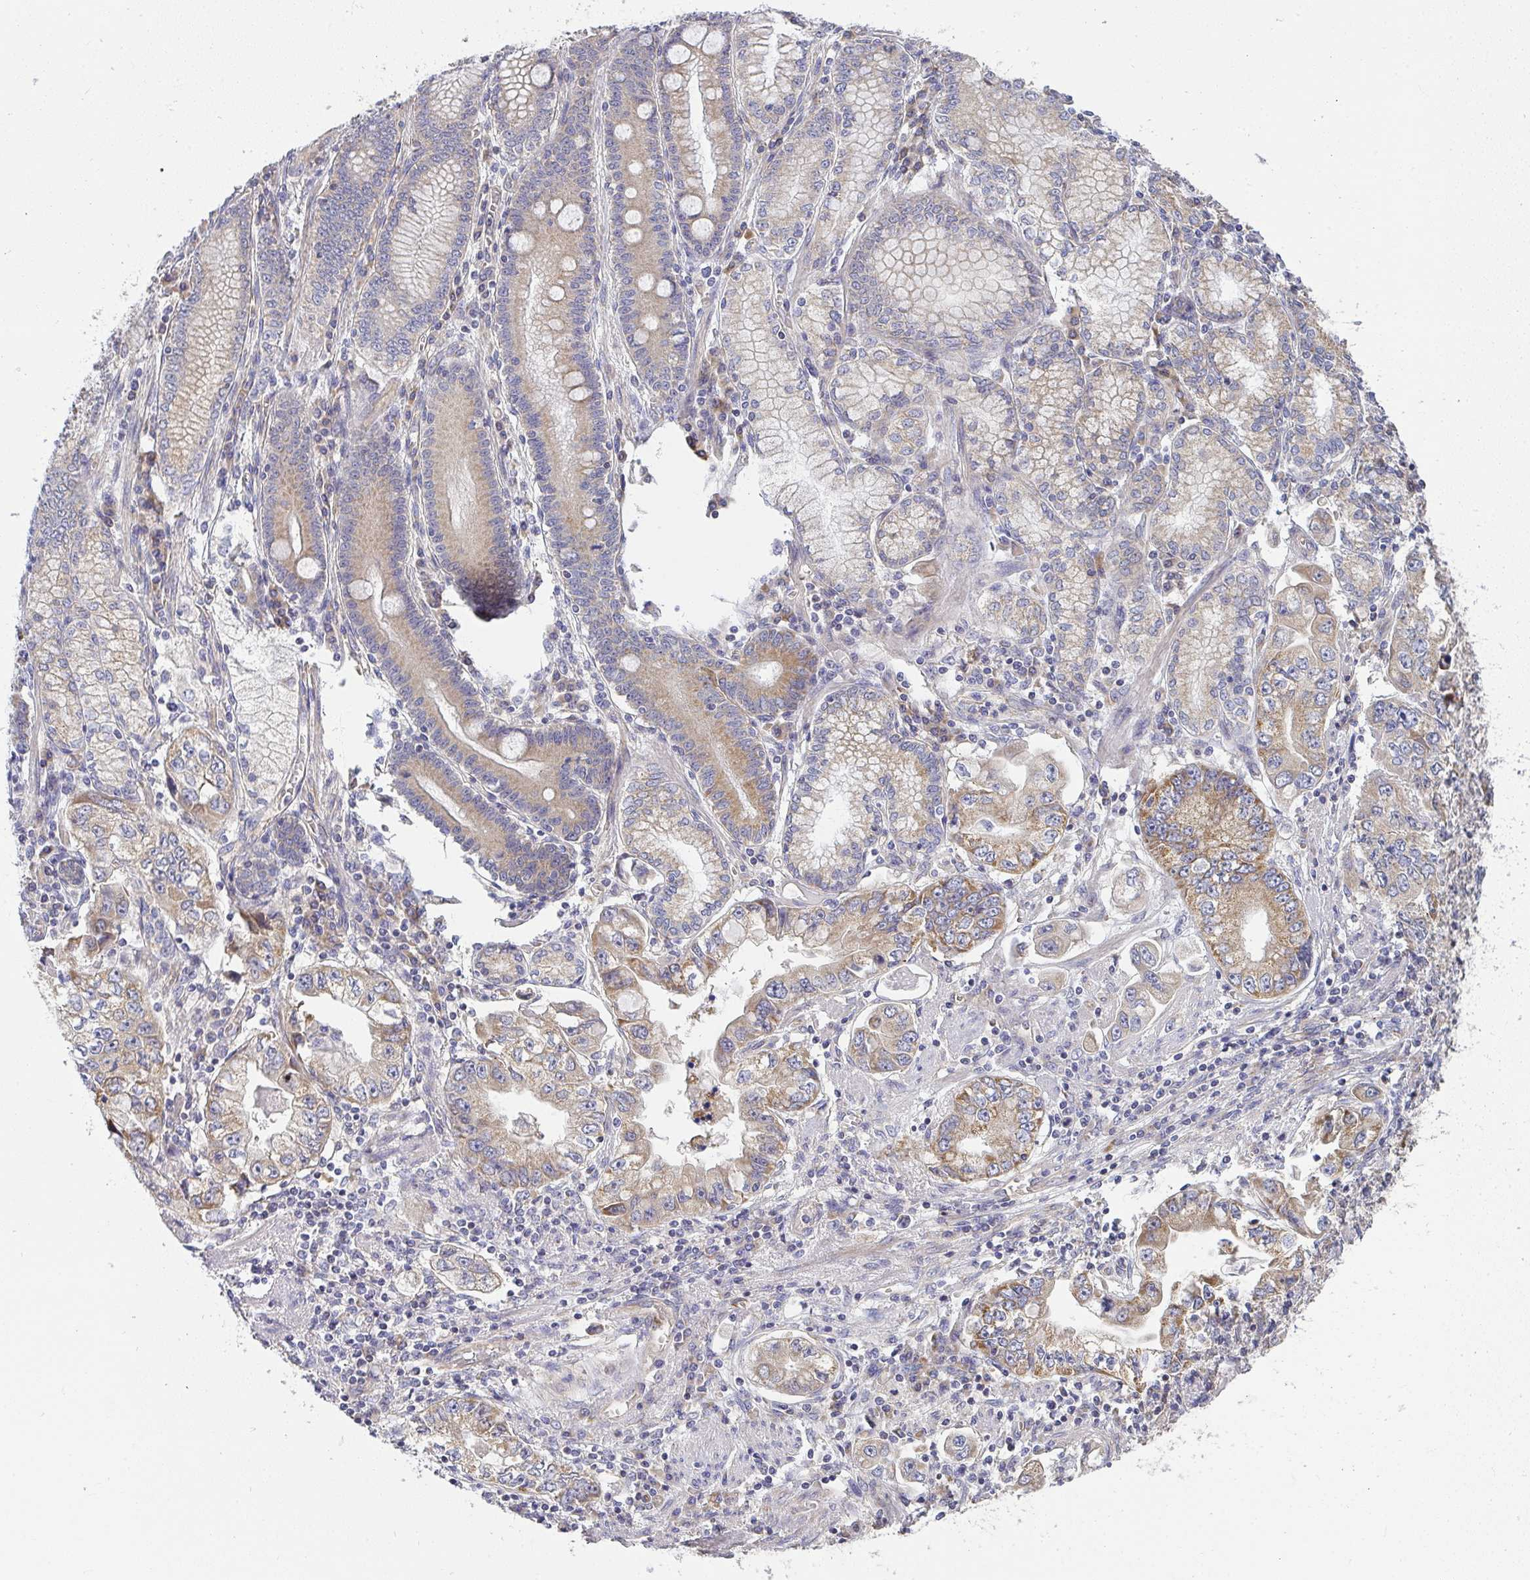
{"staining": {"intensity": "moderate", "quantity": "25%-75%", "location": "cytoplasmic/membranous"}, "tissue": "stomach cancer", "cell_type": "Tumor cells", "image_type": "cancer", "snomed": [{"axis": "morphology", "description": "Adenocarcinoma, NOS"}, {"axis": "topography", "description": "Stomach, lower"}], "caption": "There is medium levels of moderate cytoplasmic/membranous expression in tumor cells of adenocarcinoma (stomach), as demonstrated by immunohistochemical staining (brown color).", "gene": "B4GALT6", "patient": {"sex": "female", "age": 93}}